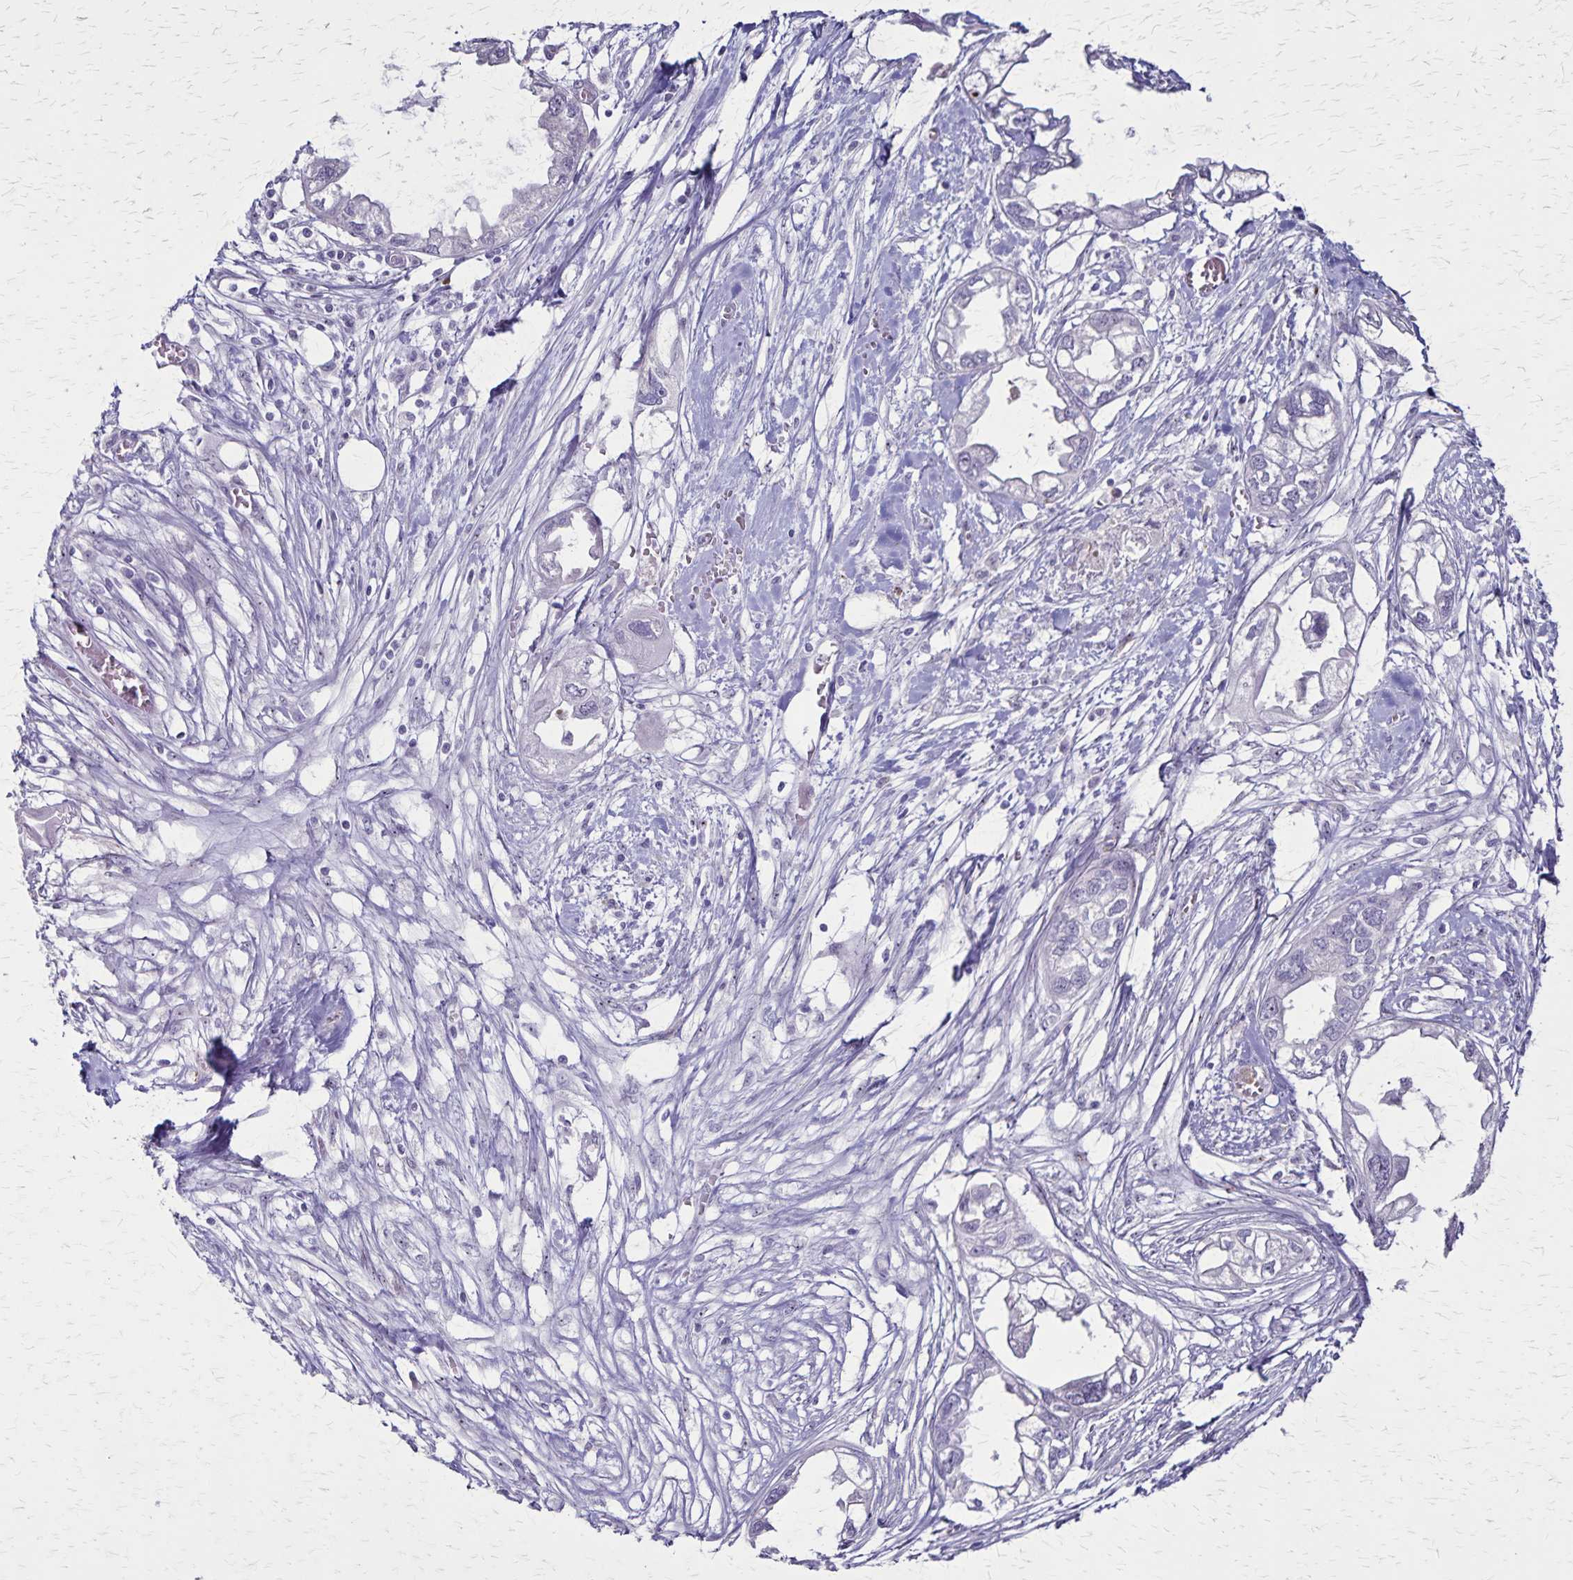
{"staining": {"intensity": "negative", "quantity": "none", "location": "none"}, "tissue": "endometrial cancer", "cell_type": "Tumor cells", "image_type": "cancer", "snomed": [{"axis": "morphology", "description": "Adenocarcinoma, NOS"}, {"axis": "morphology", "description": "Adenocarcinoma, metastatic, NOS"}, {"axis": "topography", "description": "Adipose tissue"}, {"axis": "topography", "description": "Endometrium"}], "caption": "Immunohistochemical staining of human adenocarcinoma (endometrial) exhibits no significant staining in tumor cells. The staining was performed using DAB (3,3'-diaminobenzidine) to visualize the protein expression in brown, while the nuclei were stained in blue with hematoxylin (Magnification: 20x).", "gene": "OR51B5", "patient": {"sex": "female", "age": 67}}